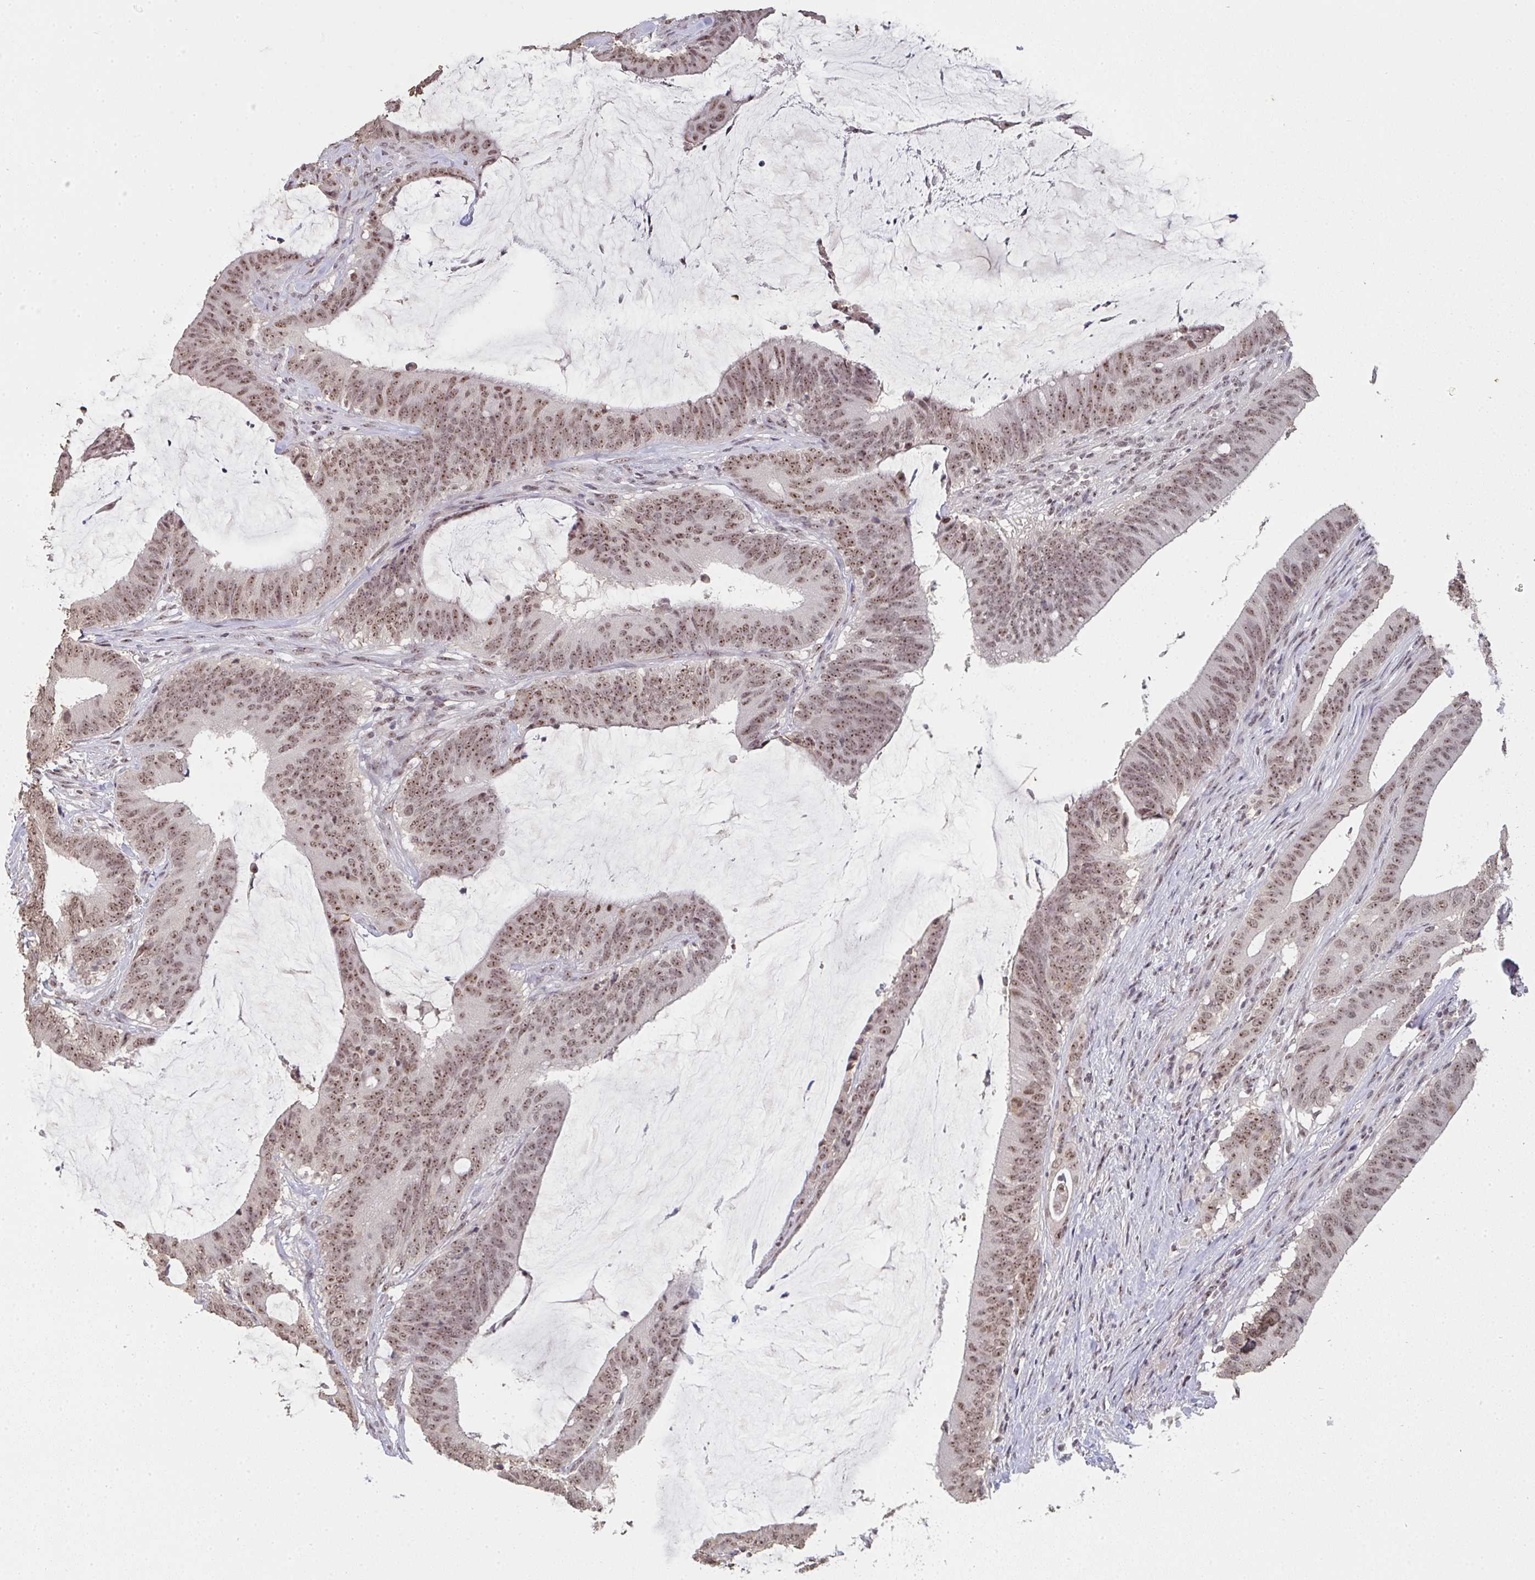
{"staining": {"intensity": "moderate", "quantity": ">75%", "location": "nuclear"}, "tissue": "colorectal cancer", "cell_type": "Tumor cells", "image_type": "cancer", "snomed": [{"axis": "morphology", "description": "Adenocarcinoma, NOS"}, {"axis": "topography", "description": "Colon"}], "caption": "A brown stain shows moderate nuclear expression of a protein in human adenocarcinoma (colorectal) tumor cells. The staining was performed using DAB (3,3'-diaminobenzidine), with brown indicating positive protein expression. Nuclei are stained blue with hematoxylin.", "gene": "DKC1", "patient": {"sex": "female", "age": 43}}